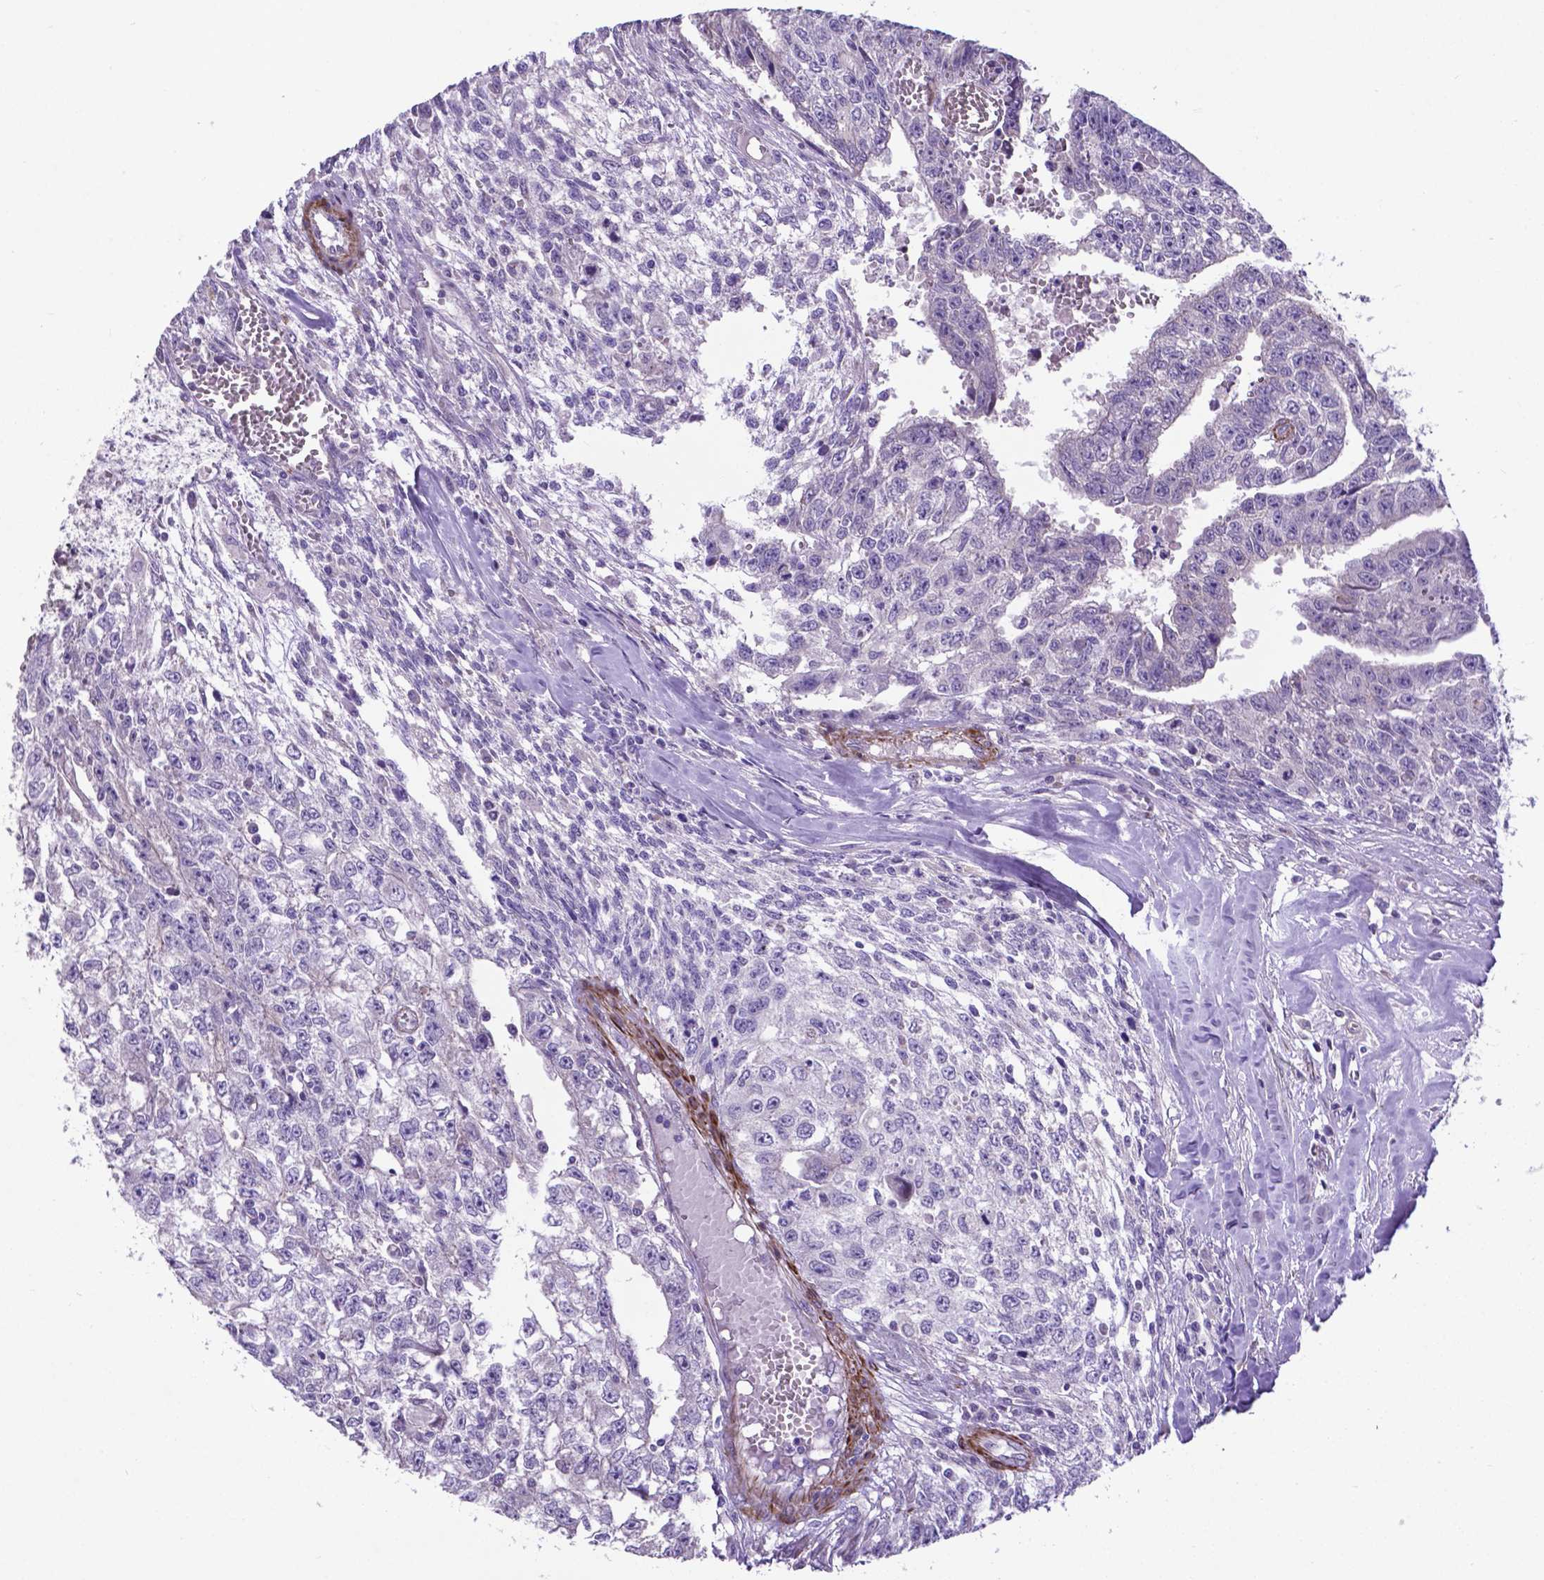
{"staining": {"intensity": "negative", "quantity": "none", "location": "none"}, "tissue": "testis cancer", "cell_type": "Tumor cells", "image_type": "cancer", "snomed": [{"axis": "morphology", "description": "Carcinoma, Embryonal, NOS"}, {"axis": "morphology", "description": "Teratoma, malignant, NOS"}, {"axis": "topography", "description": "Testis"}], "caption": "Human testis teratoma (malignant) stained for a protein using immunohistochemistry (IHC) displays no expression in tumor cells.", "gene": "PFKFB4", "patient": {"sex": "male", "age": 24}}